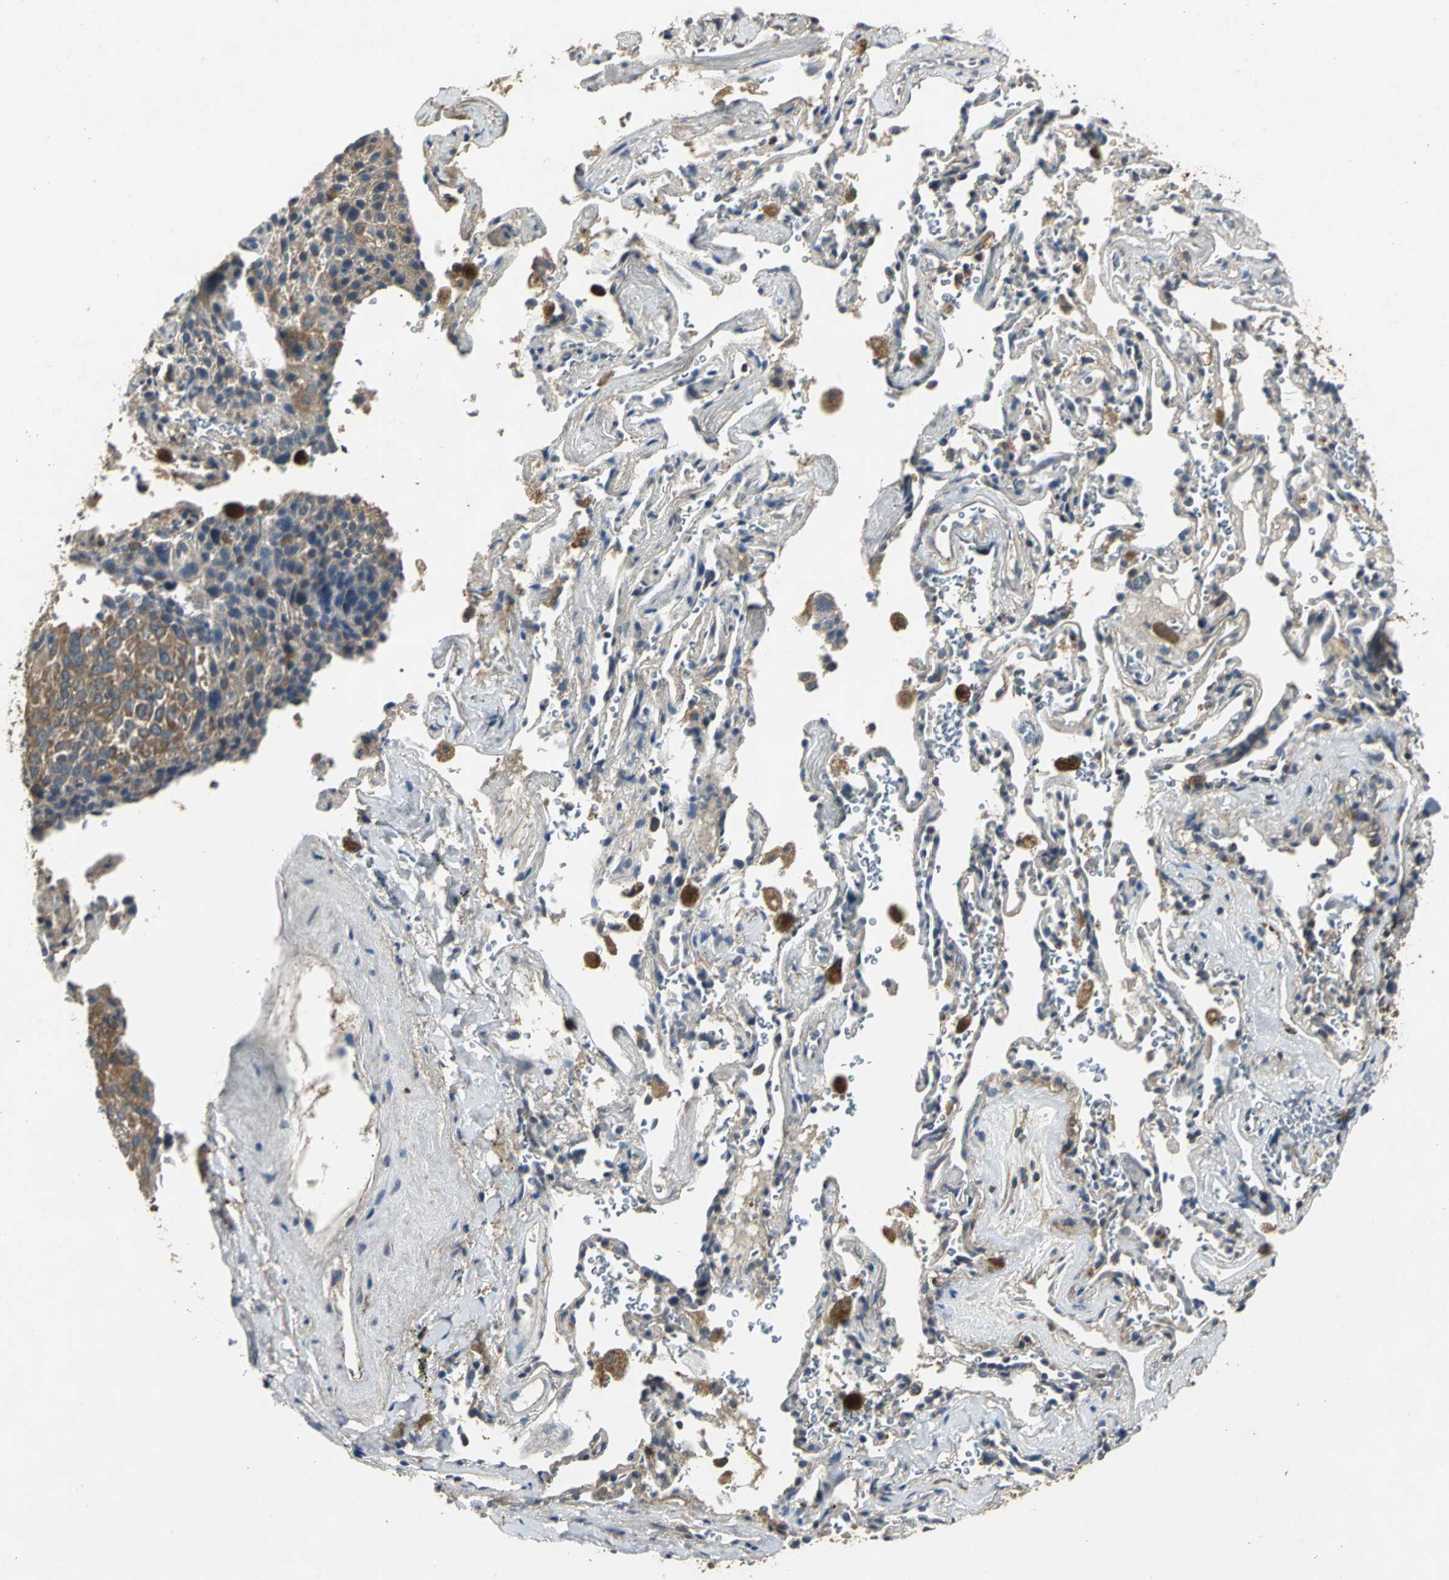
{"staining": {"intensity": "moderate", "quantity": ">75%", "location": "cytoplasmic/membranous"}, "tissue": "lung cancer", "cell_type": "Tumor cells", "image_type": "cancer", "snomed": [{"axis": "morphology", "description": "Squamous cell carcinoma, NOS"}, {"axis": "topography", "description": "Lung"}], "caption": "A medium amount of moderate cytoplasmic/membranous staining is identified in approximately >75% of tumor cells in squamous cell carcinoma (lung) tissue.", "gene": "IRF3", "patient": {"sex": "male", "age": 54}}